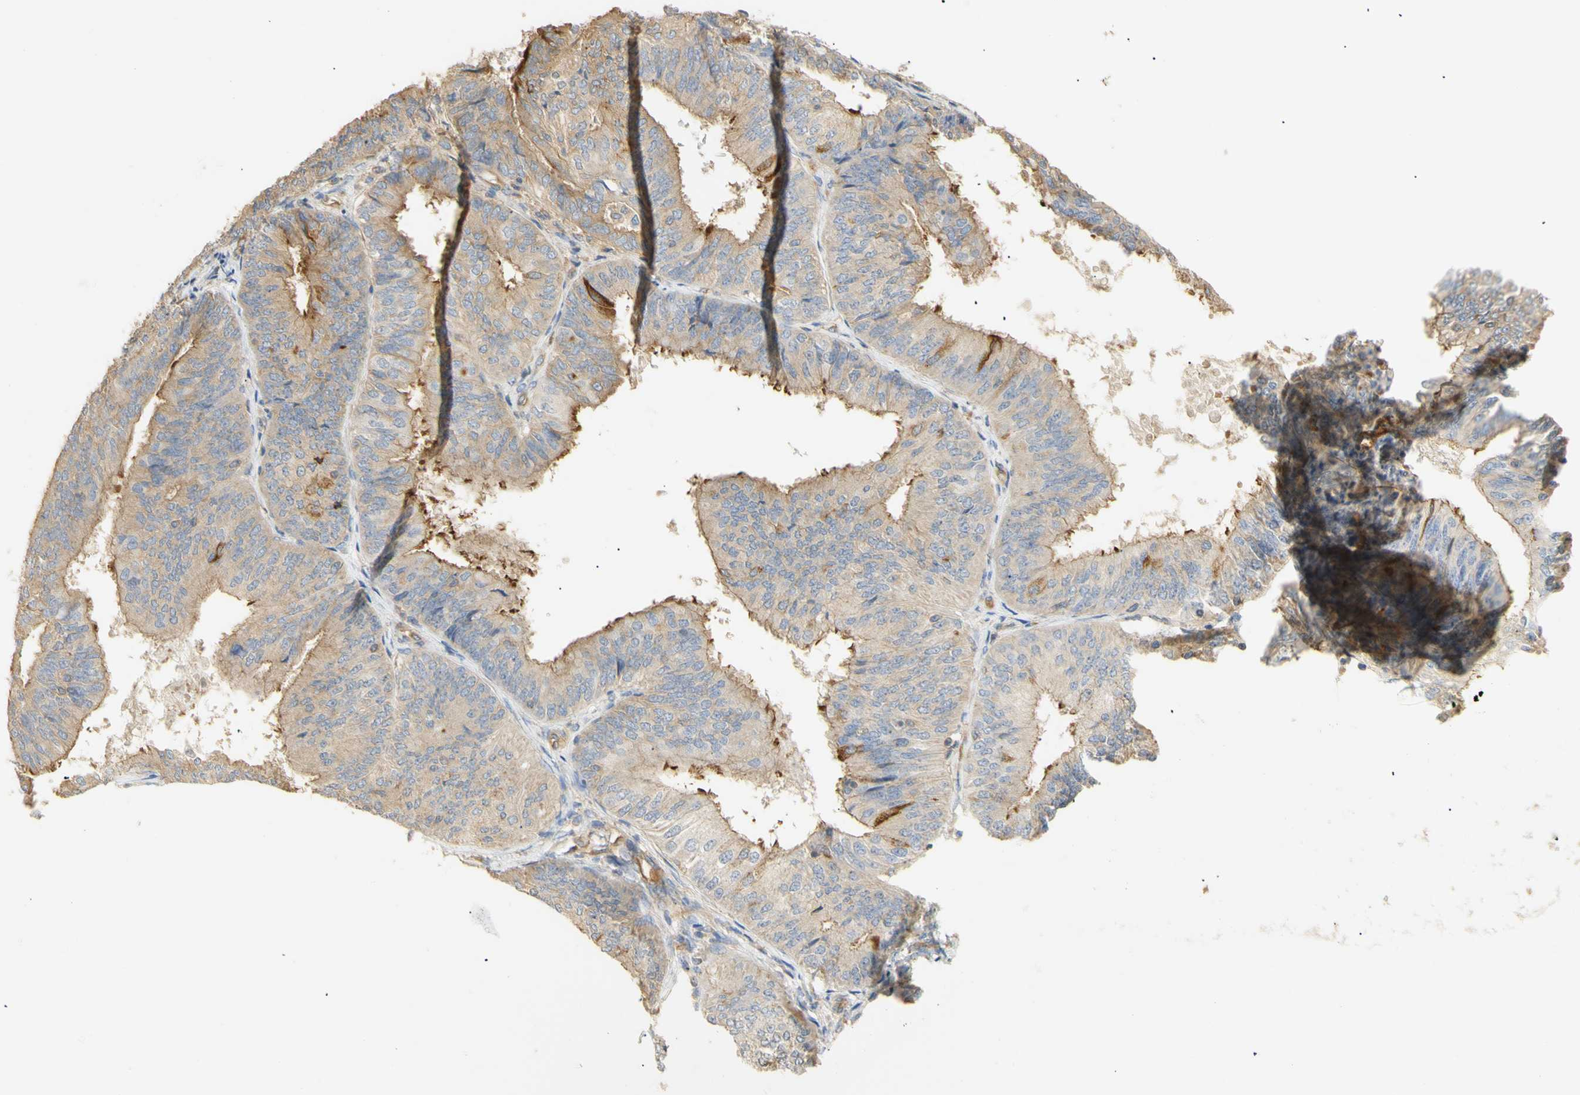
{"staining": {"intensity": "moderate", "quantity": "25%-75%", "location": "cytoplasmic/membranous"}, "tissue": "endometrial cancer", "cell_type": "Tumor cells", "image_type": "cancer", "snomed": [{"axis": "morphology", "description": "Adenocarcinoma, NOS"}, {"axis": "topography", "description": "Endometrium"}], "caption": "This micrograph demonstrates immunohistochemistry (IHC) staining of human endometrial adenocarcinoma, with medium moderate cytoplasmic/membranous positivity in approximately 25%-75% of tumor cells.", "gene": "KCNE4", "patient": {"sex": "female", "age": 58}}